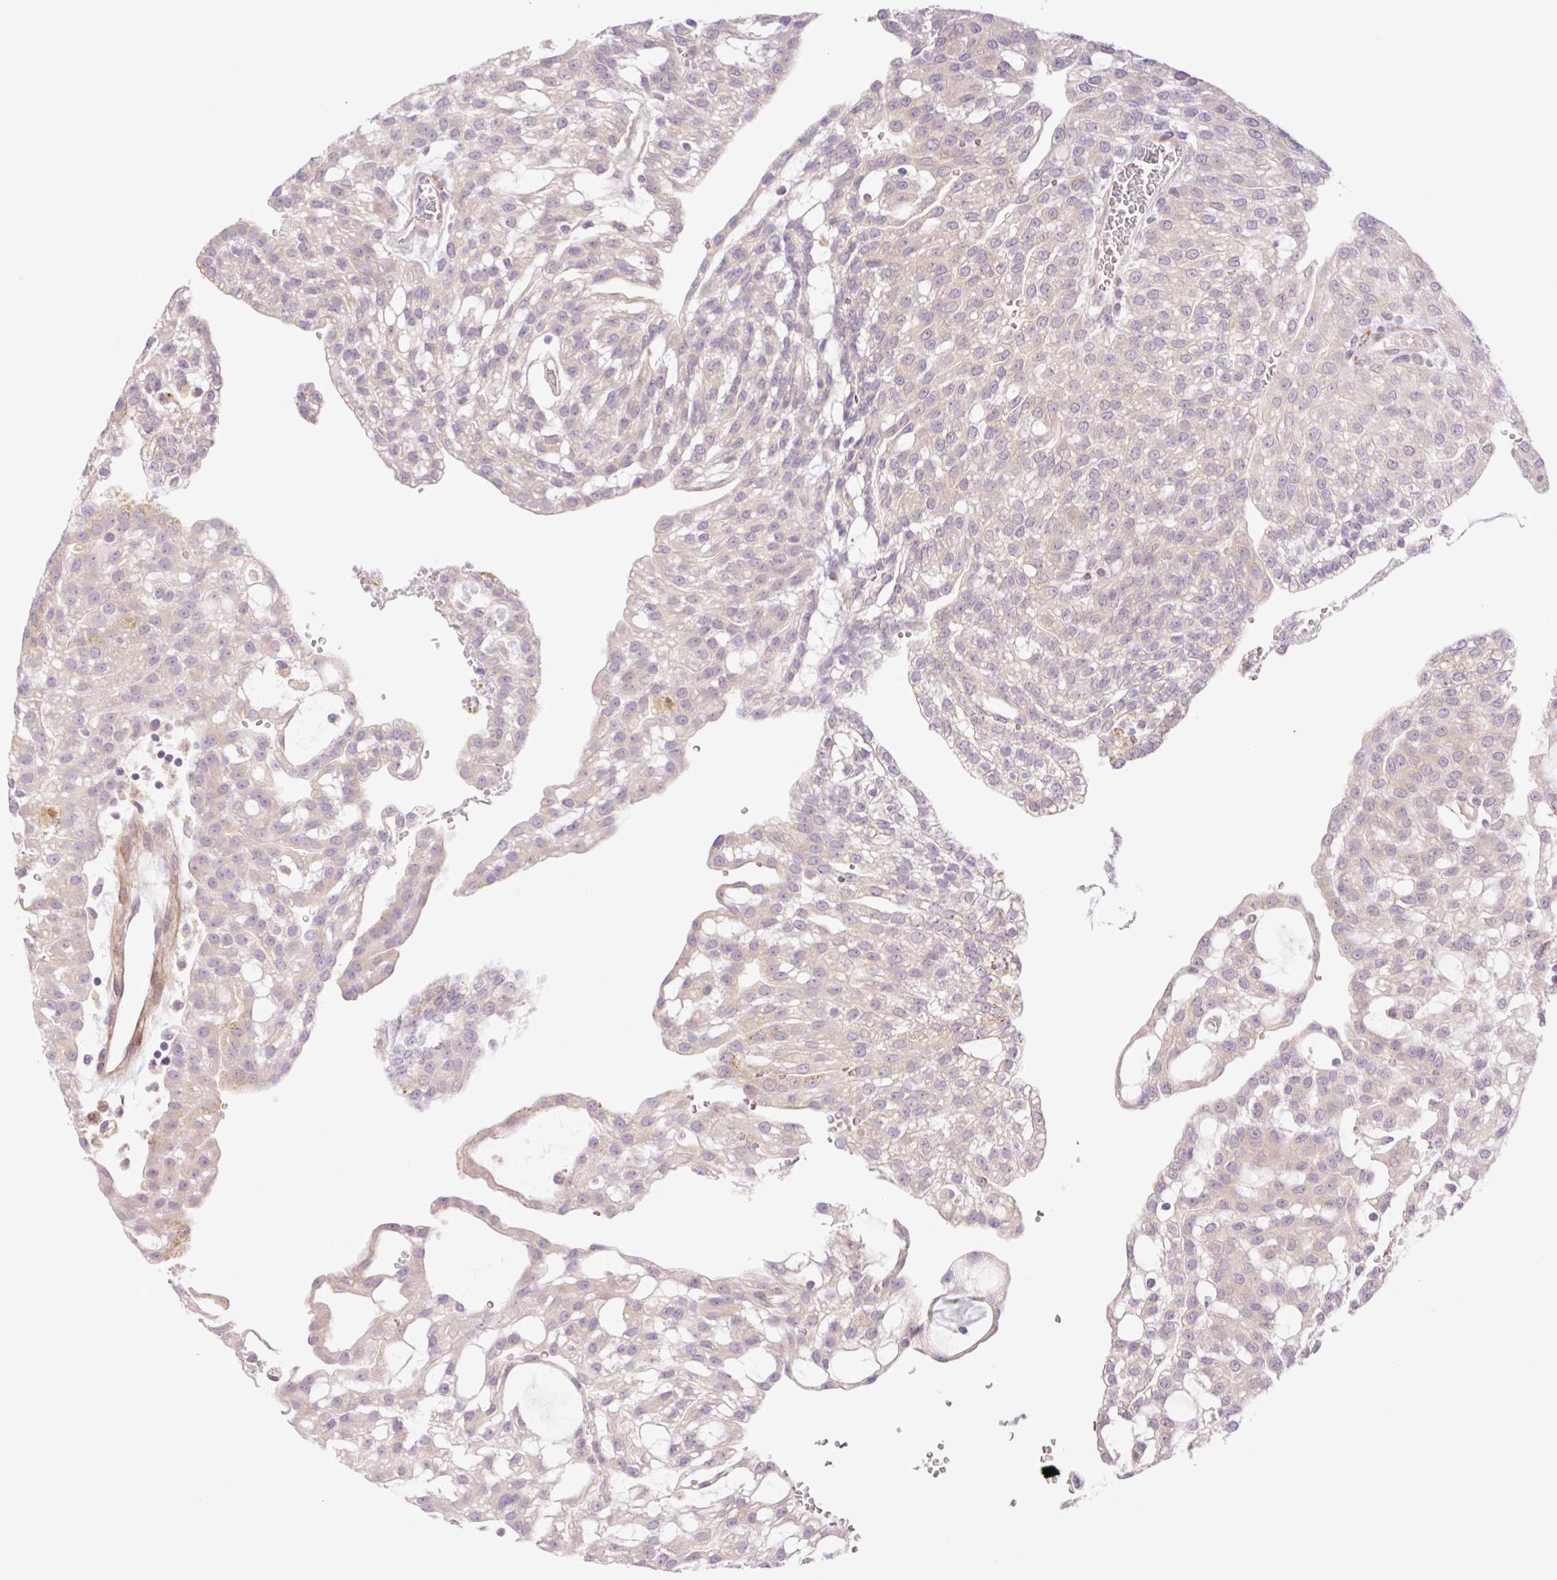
{"staining": {"intensity": "weak", "quantity": "25%-75%", "location": "cytoplasmic/membranous"}, "tissue": "renal cancer", "cell_type": "Tumor cells", "image_type": "cancer", "snomed": [{"axis": "morphology", "description": "Adenocarcinoma, NOS"}, {"axis": "topography", "description": "Kidney"}], "caption": "This histopathology image shows immunohistochemistry staining of human renal cancer, with low weak cytoplasmic/membranous expression in approximately 25%-75% of tumor cells.", "gene": "COL5A1", "patient": {"sex": "male", "age": 63}}